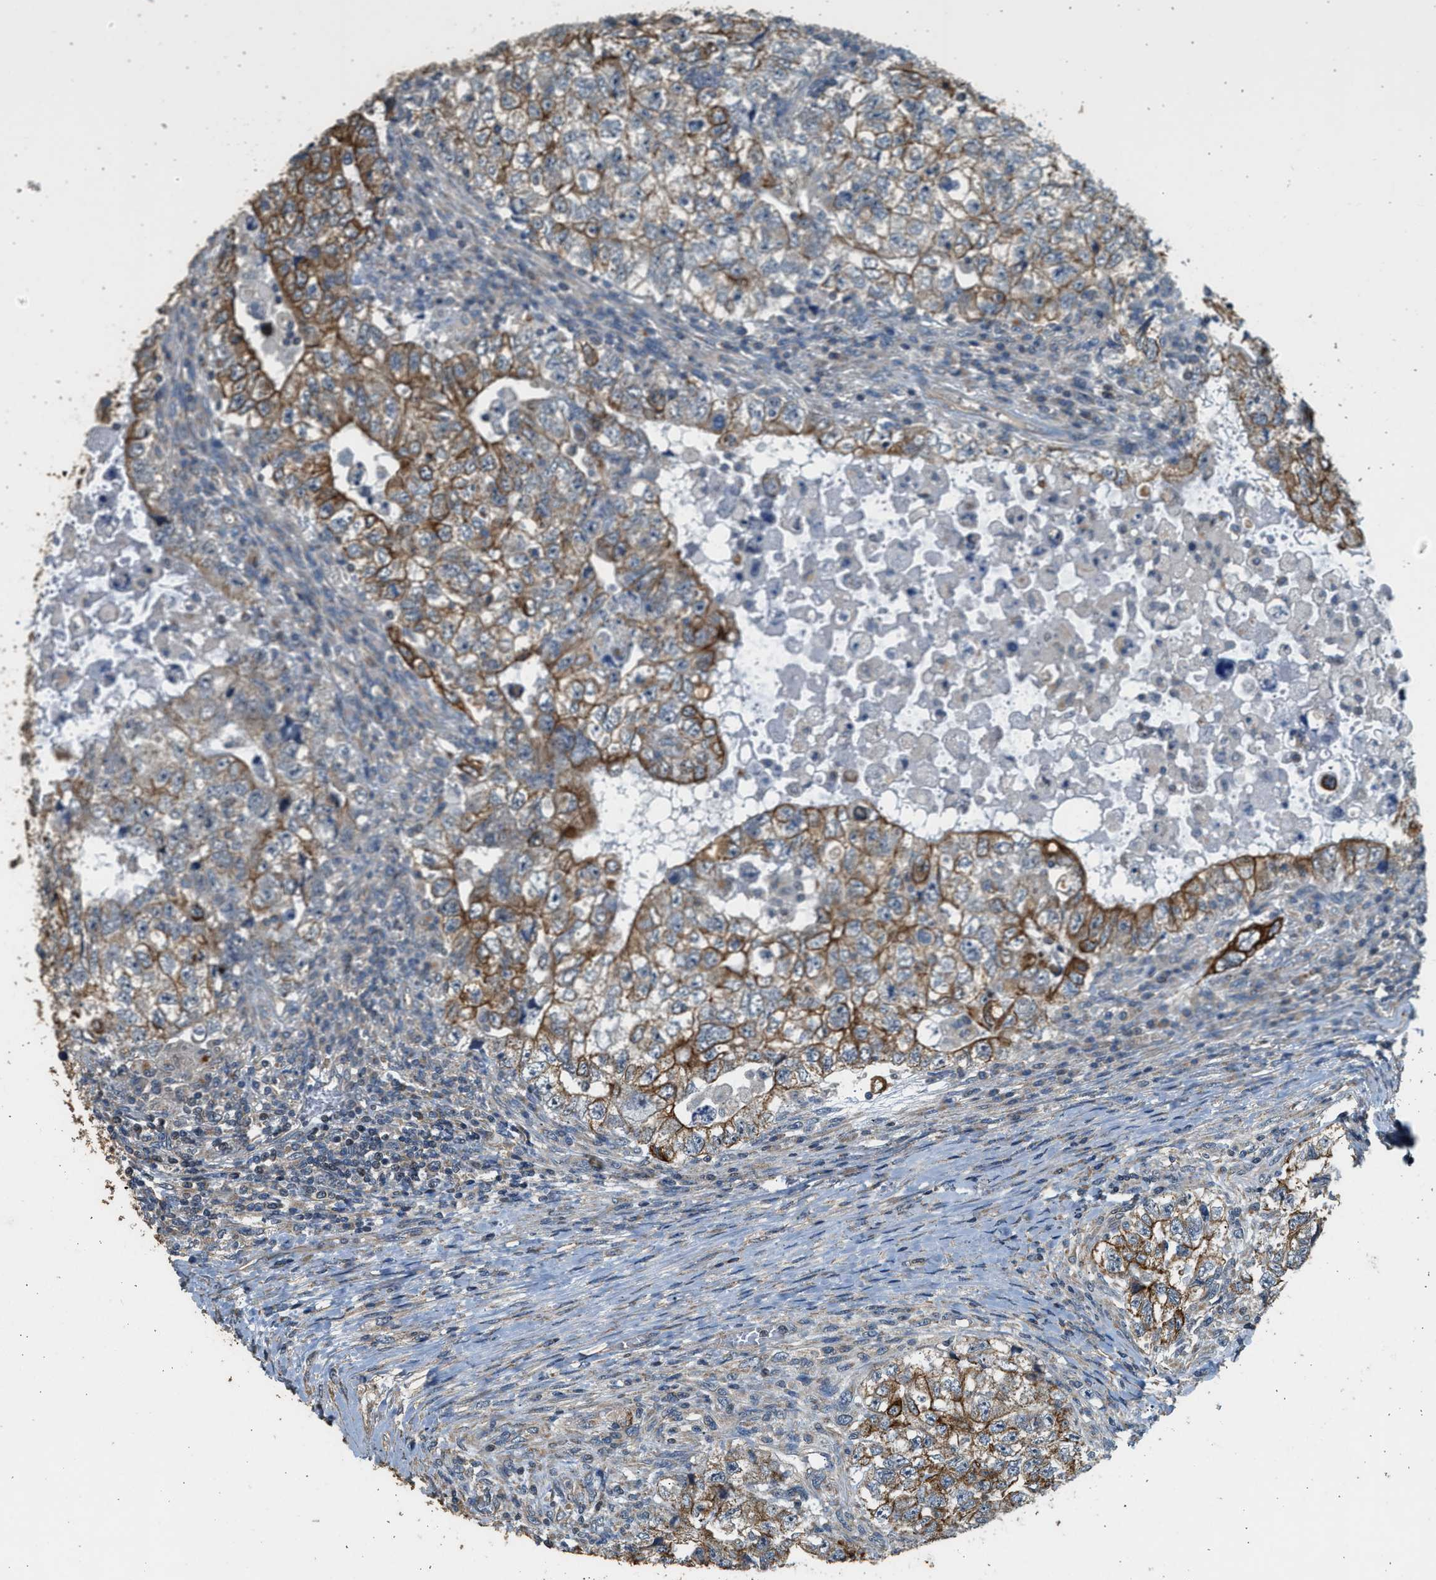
{"staining": {"intensity": "moderate", "quantity": ">75%", "location": "cytoplasmic/membranous"}, "tissue": "testis cancer", "cell_type": "Tumor cells", "image_type": "cancer", "snomed": [{"axis": "morphology", "description": "Carcinoma, Embryonal, NOS"}, {"axis": "topography", "description": "Testis"}], "caption": "Testis embryonal carcinoma was stained to show a protein in brown. There is medium levels of moderate cytoplasmic/membranous positivity in about >75% of tumor cells.", "gene": "PCLO", "patient": {"sex": "male", "age": 36}}